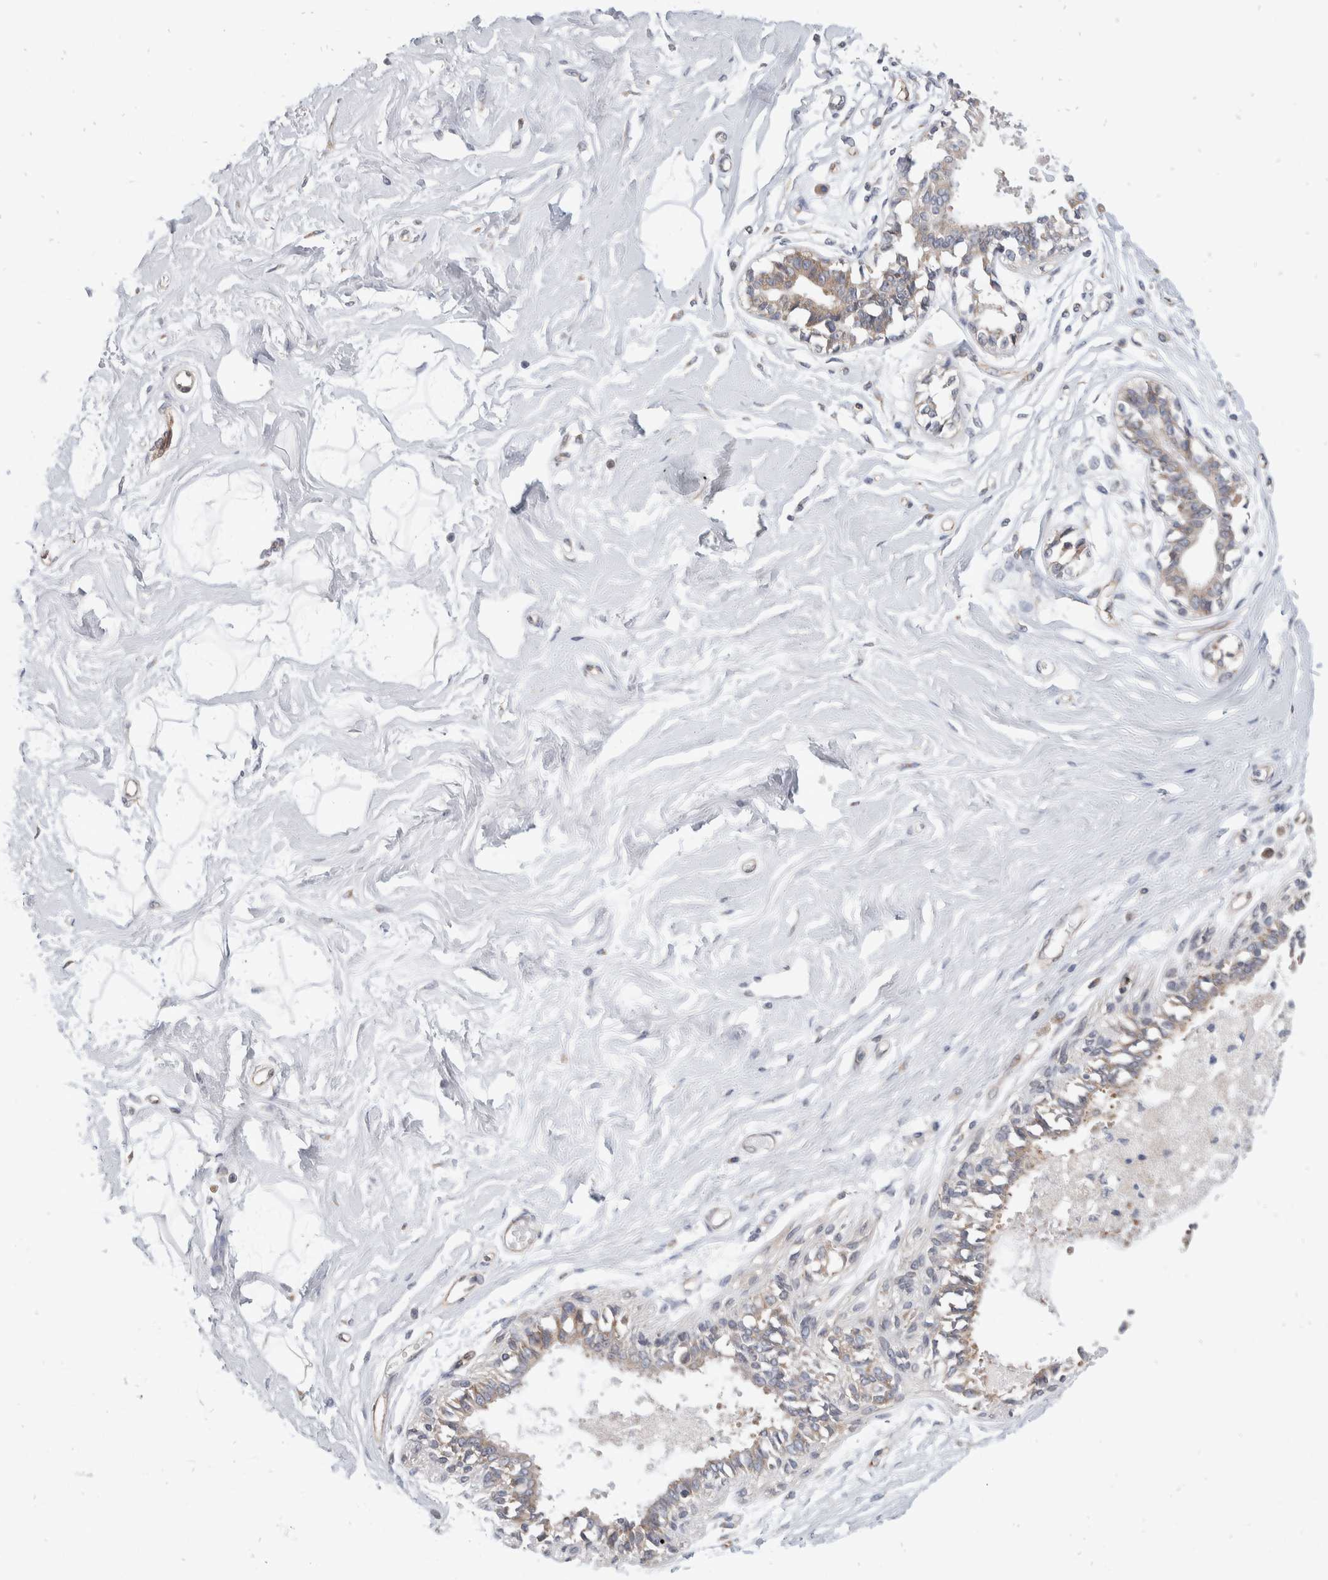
{"staining": {"intensity": "negative", "quantity": "none", "location": "none"}, "tissue": "breast", "cell_type": "Adipocytes", "image_type": "normal", "snomed": [{"axis": "morphology", "description": "Normal tissue, NOS"}, {"axis": "topography", "description": "Breast"}], "caption": "The micrograph exhibits no staining of adipocytes in unremarkable breast. (DAB (3,3'-diaminobenzidine) immunohistochemistry (IHC) visualized using brightfield microscopy, high magnification).", "gene": "TMEM245", "patient": {"sex": "female", "age": 45}}